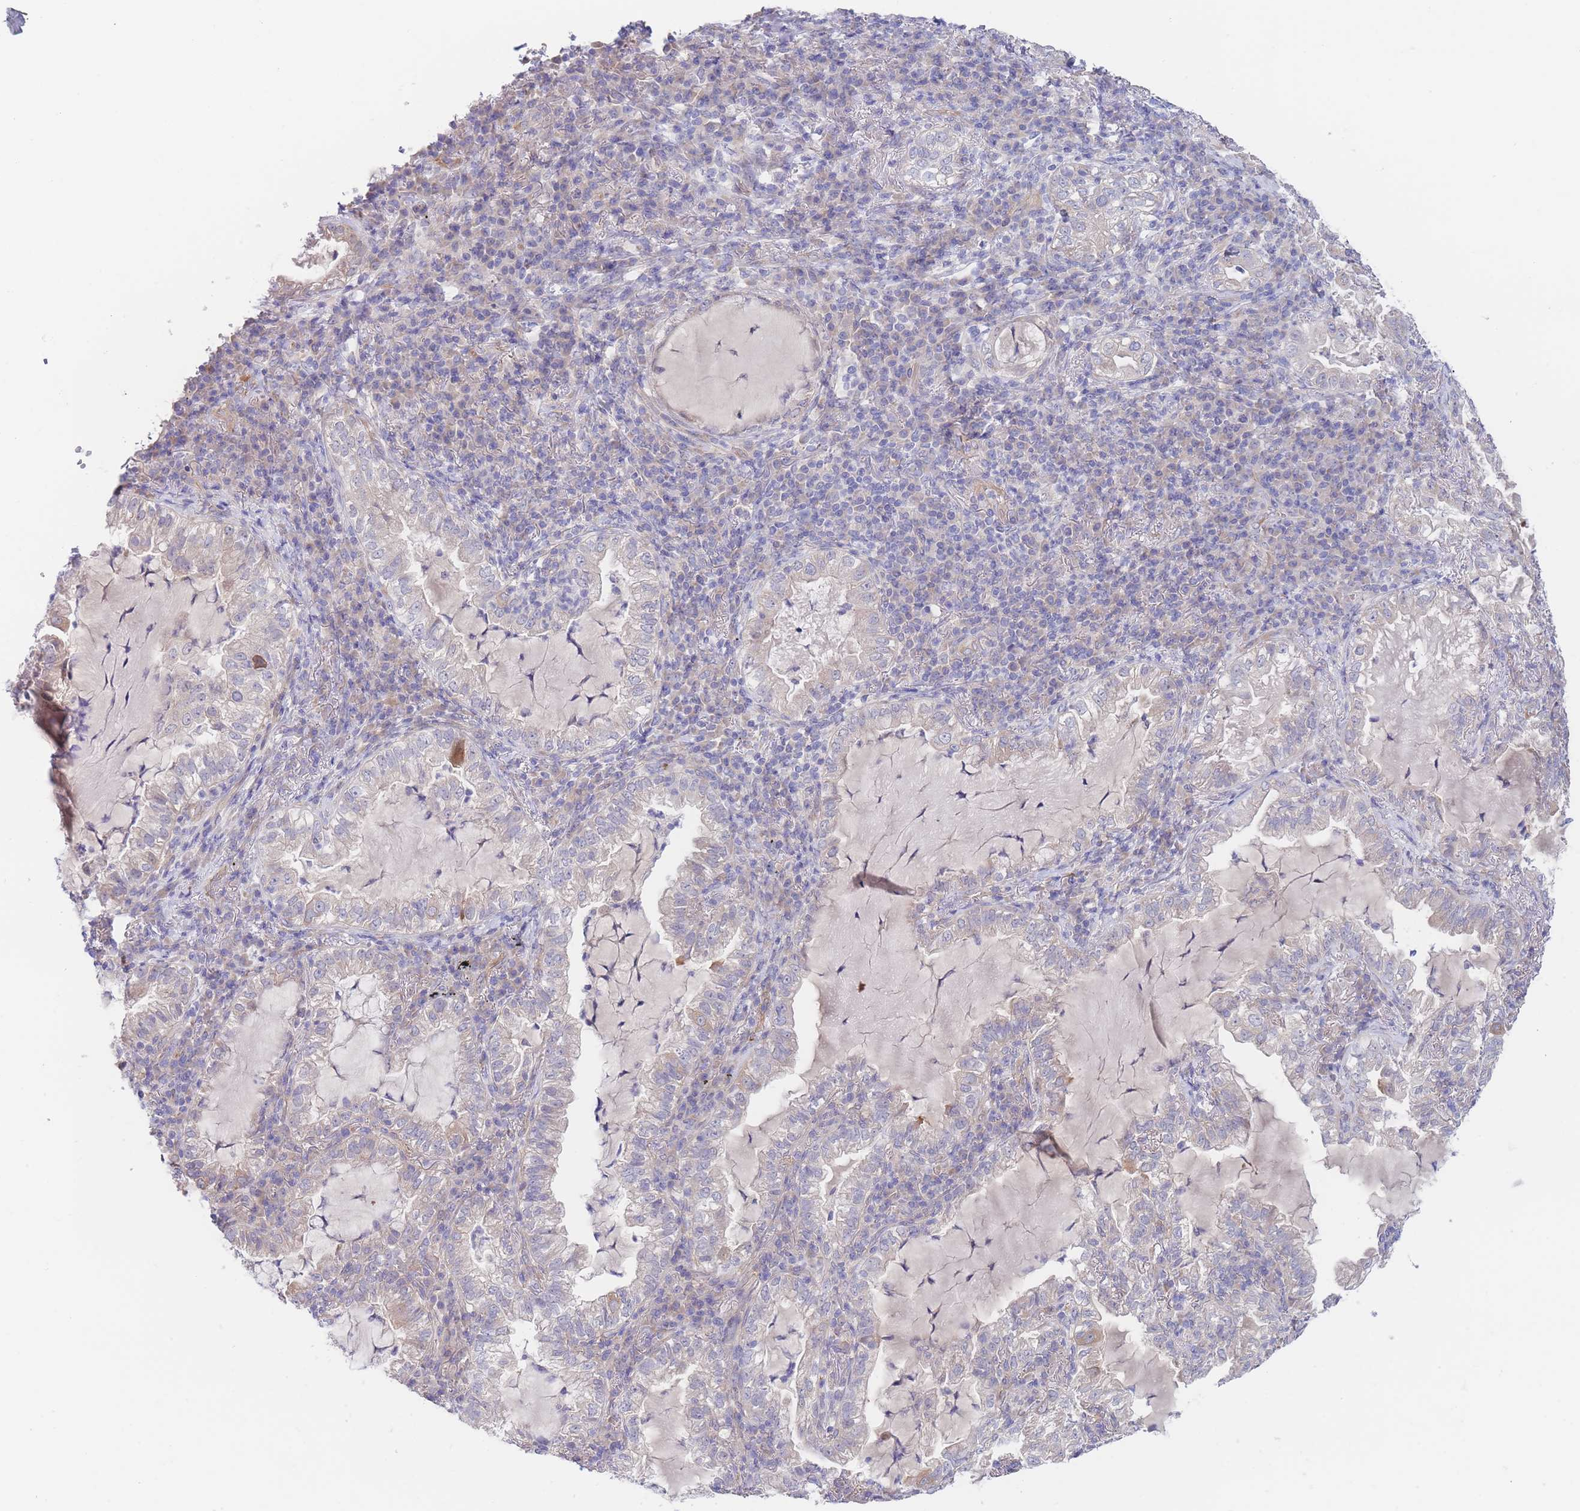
{"staining": {"intensity": "negative", "quantity": "none", "location": "none"}, "tissue": "lung cancer", "cell_type": "Tumor cells", "image_type": "cancer", "snomed": [{"axis": "morphology", "description": "Adenocarcinoma, NOS"}, {"axis": "topography", "description": "Lung"}], "caption": "Tumor cells are negative for protein expression in human lung cancer (adenocarcinoma).", "gene": "ZNF281", "patient": {"sex": "female", "age": 73}}